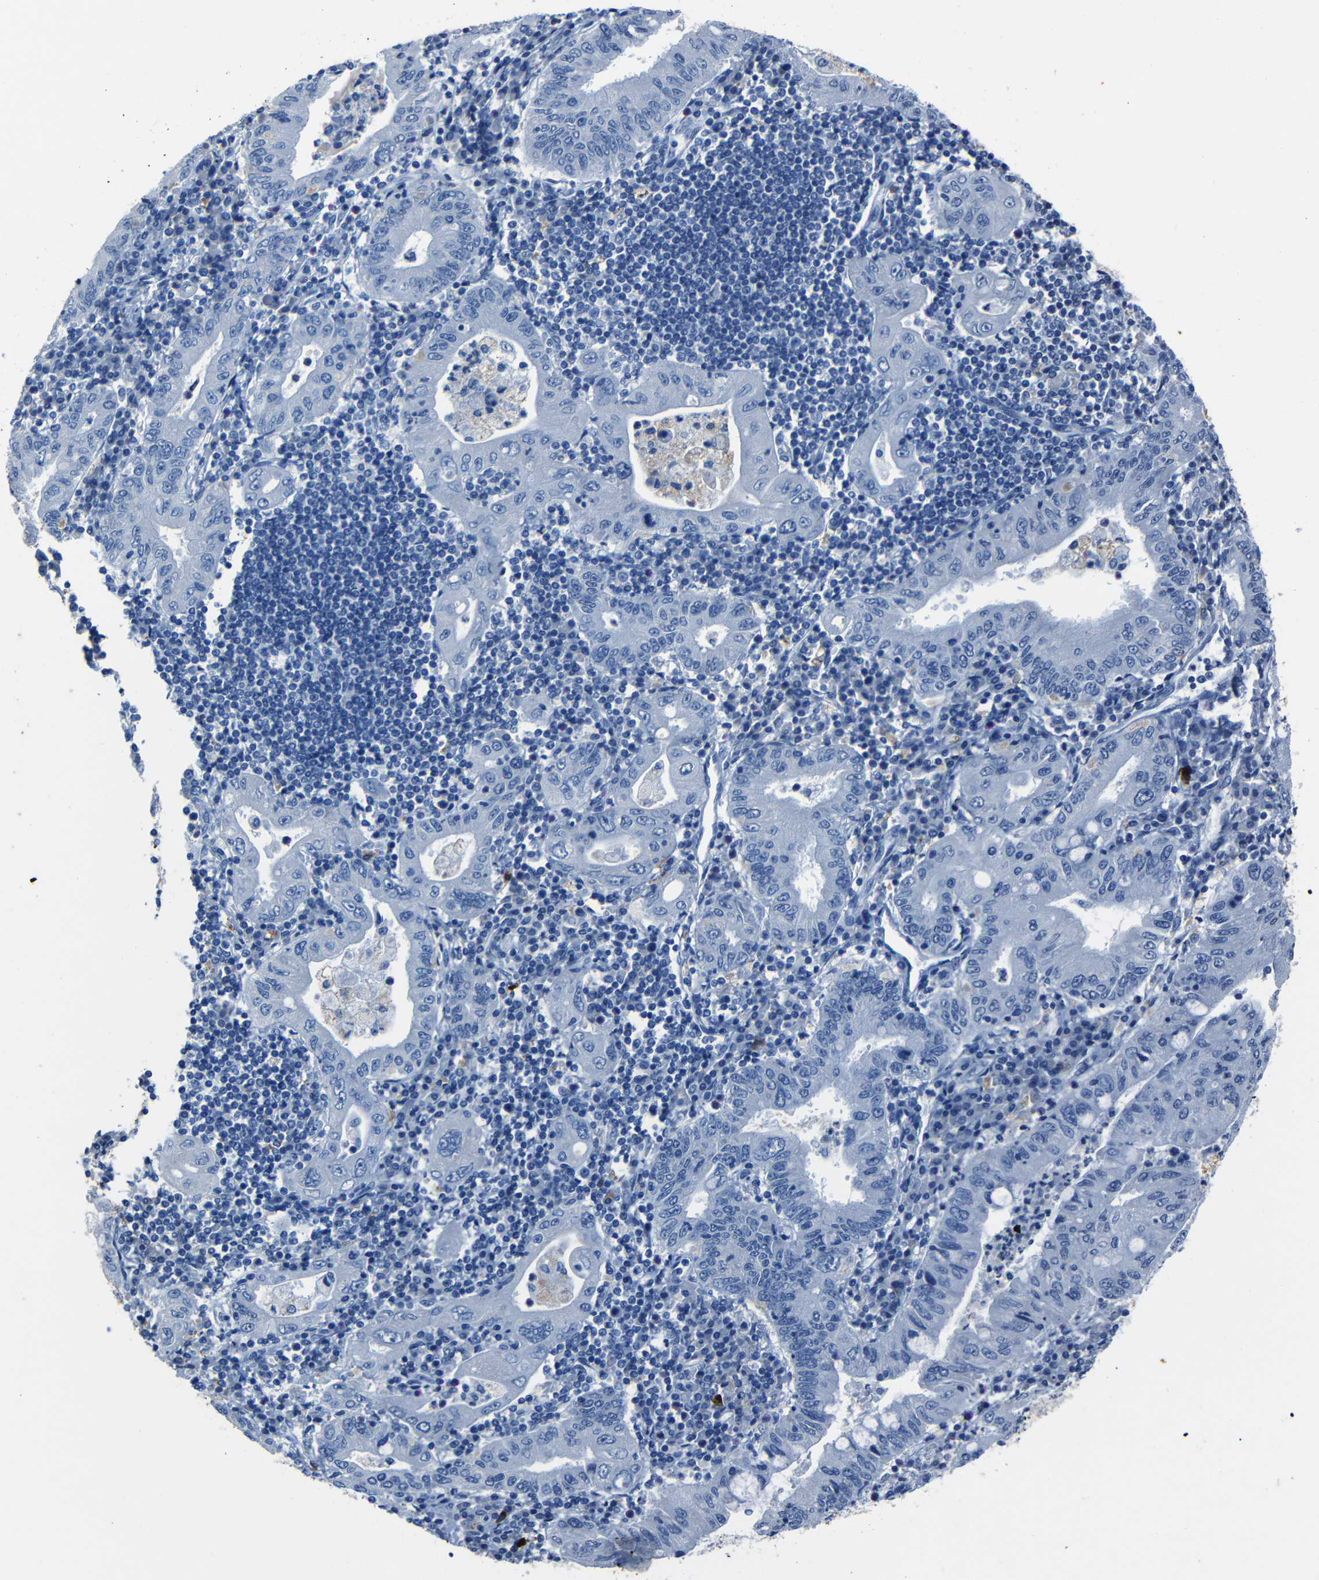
{"staining": {"intensity": "negative", "quantity": "none", "location": "none"}, "tissue": "stomach cancer", "cell_type": "Tumor cells", "image_type": "cancer", "snomed": [{"axis": "morphology", "description": "Normal tissue, NOS"}, {"axis": "morphology", "description": "Adenocarcinoma, NOS"}, {"axis": "topography", "description": "Esophagus"}, {"axis": "topography", "description": "Stomach, upper"}, {"axis": "topography", "description": "Peripheral nerve tissue"}], "caption": "This photomicrograph is of adenocarcinoma (stomach) stained with immunohistochemistry to label a protein in brown with the nuclei are counter-stained blue. There is no staining in tumor cells. Nuclei are stained in blue.", "gene": "CLDN11", "patient": {"sex": "male", "age": 62}}